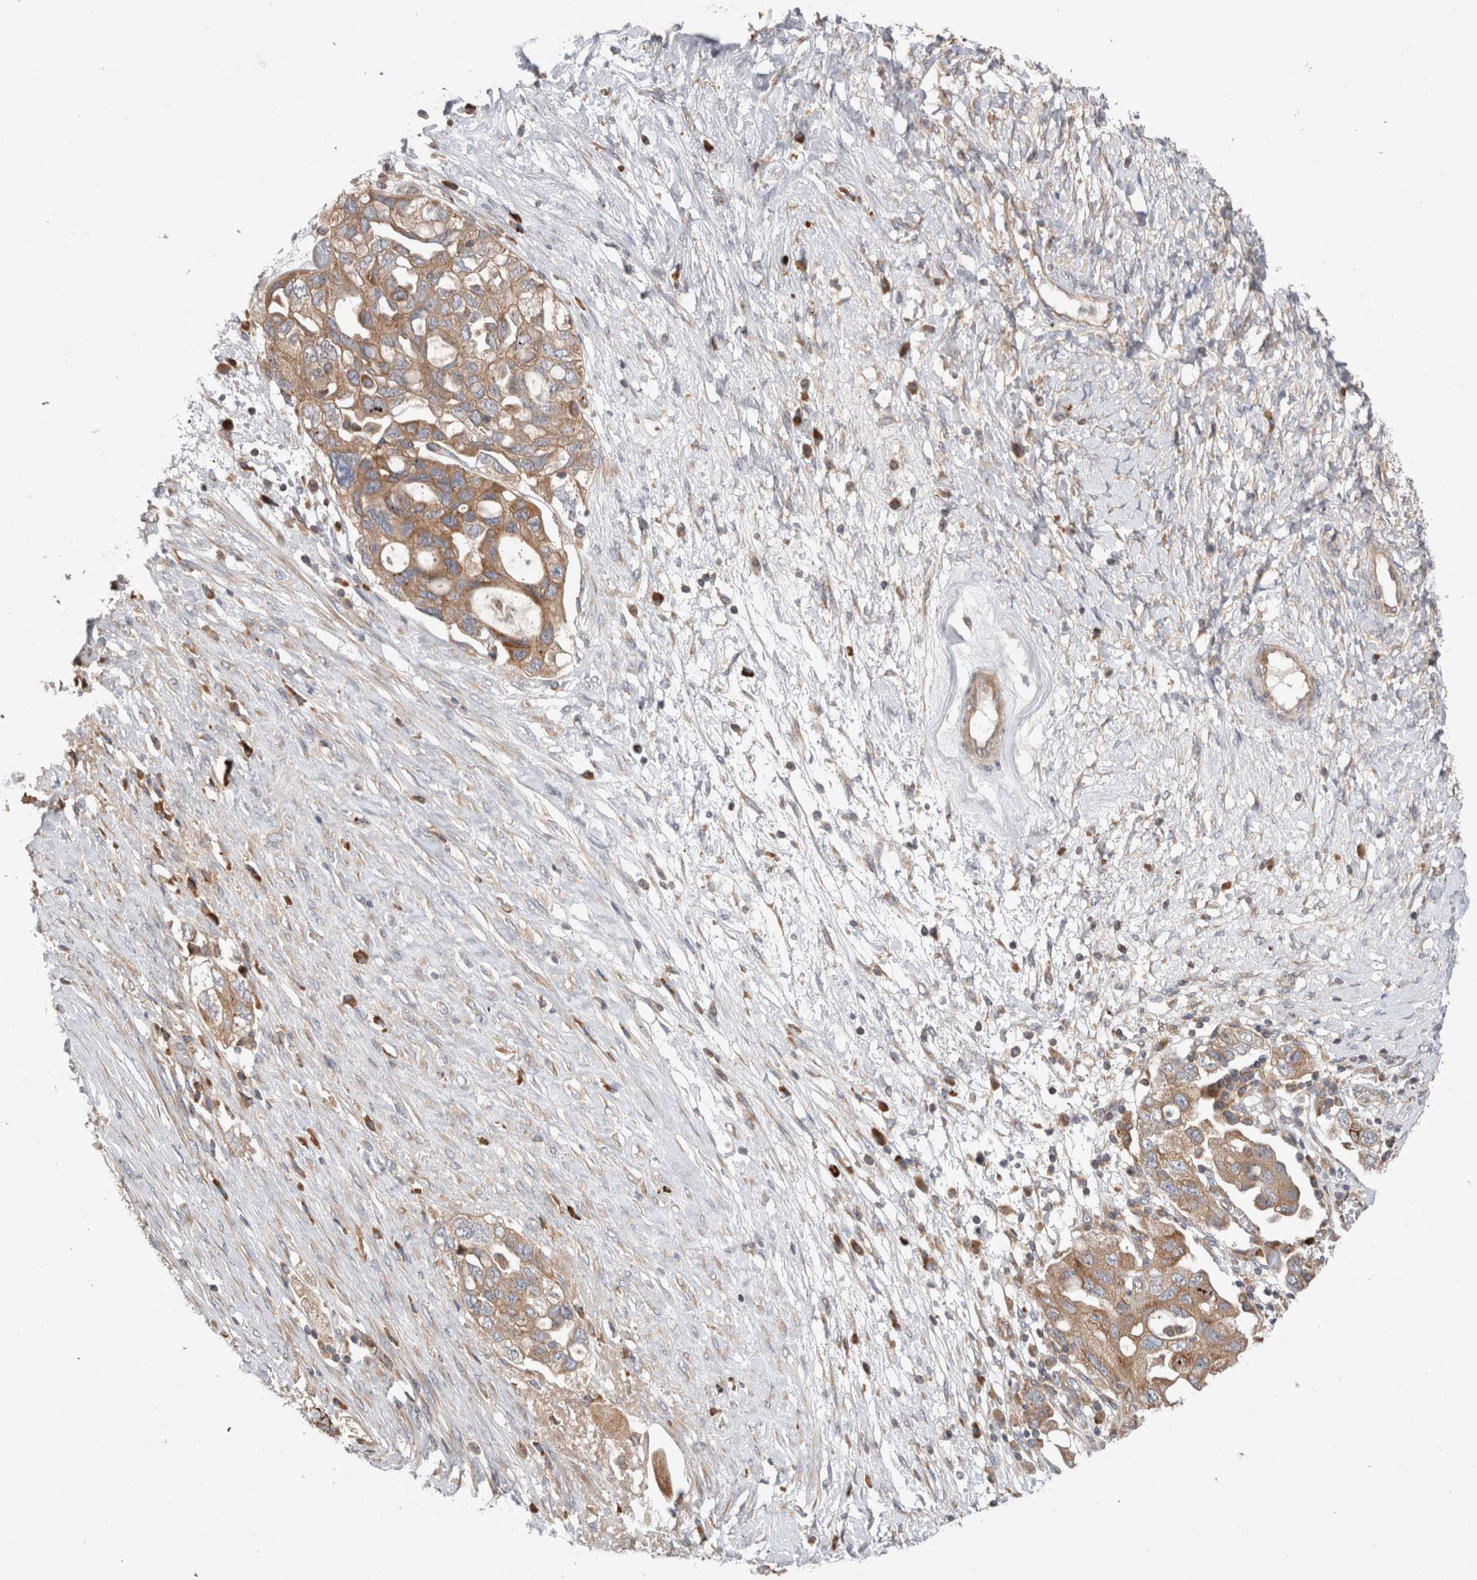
{"staining": {"intensity": "moderate", "quantity": ">75%", "location": "cytoplasmic/membranous"}, "tissue": "ovarian cancer", "cell_type": "Tumor cells", "image_type": "cancer", "snomed": [{"axis": "morphology", "description": "Carcinoma, NOS"}, {"axis": "morphology", "description": "Cystadenocarcinoma, serous, NOS"}, {"axis": "topography", "description": "Ovary"}], "caption": "Approximately >75% of tumor cells in ovarian cancer (serous cystadenocarcinoma) demonstrate moderate cytoplasmic/membranous protein staining as visualized by brown immunohistochemical staining.", "gene": "PDCD10", "patient": {"sex": "female", "age": 69}}